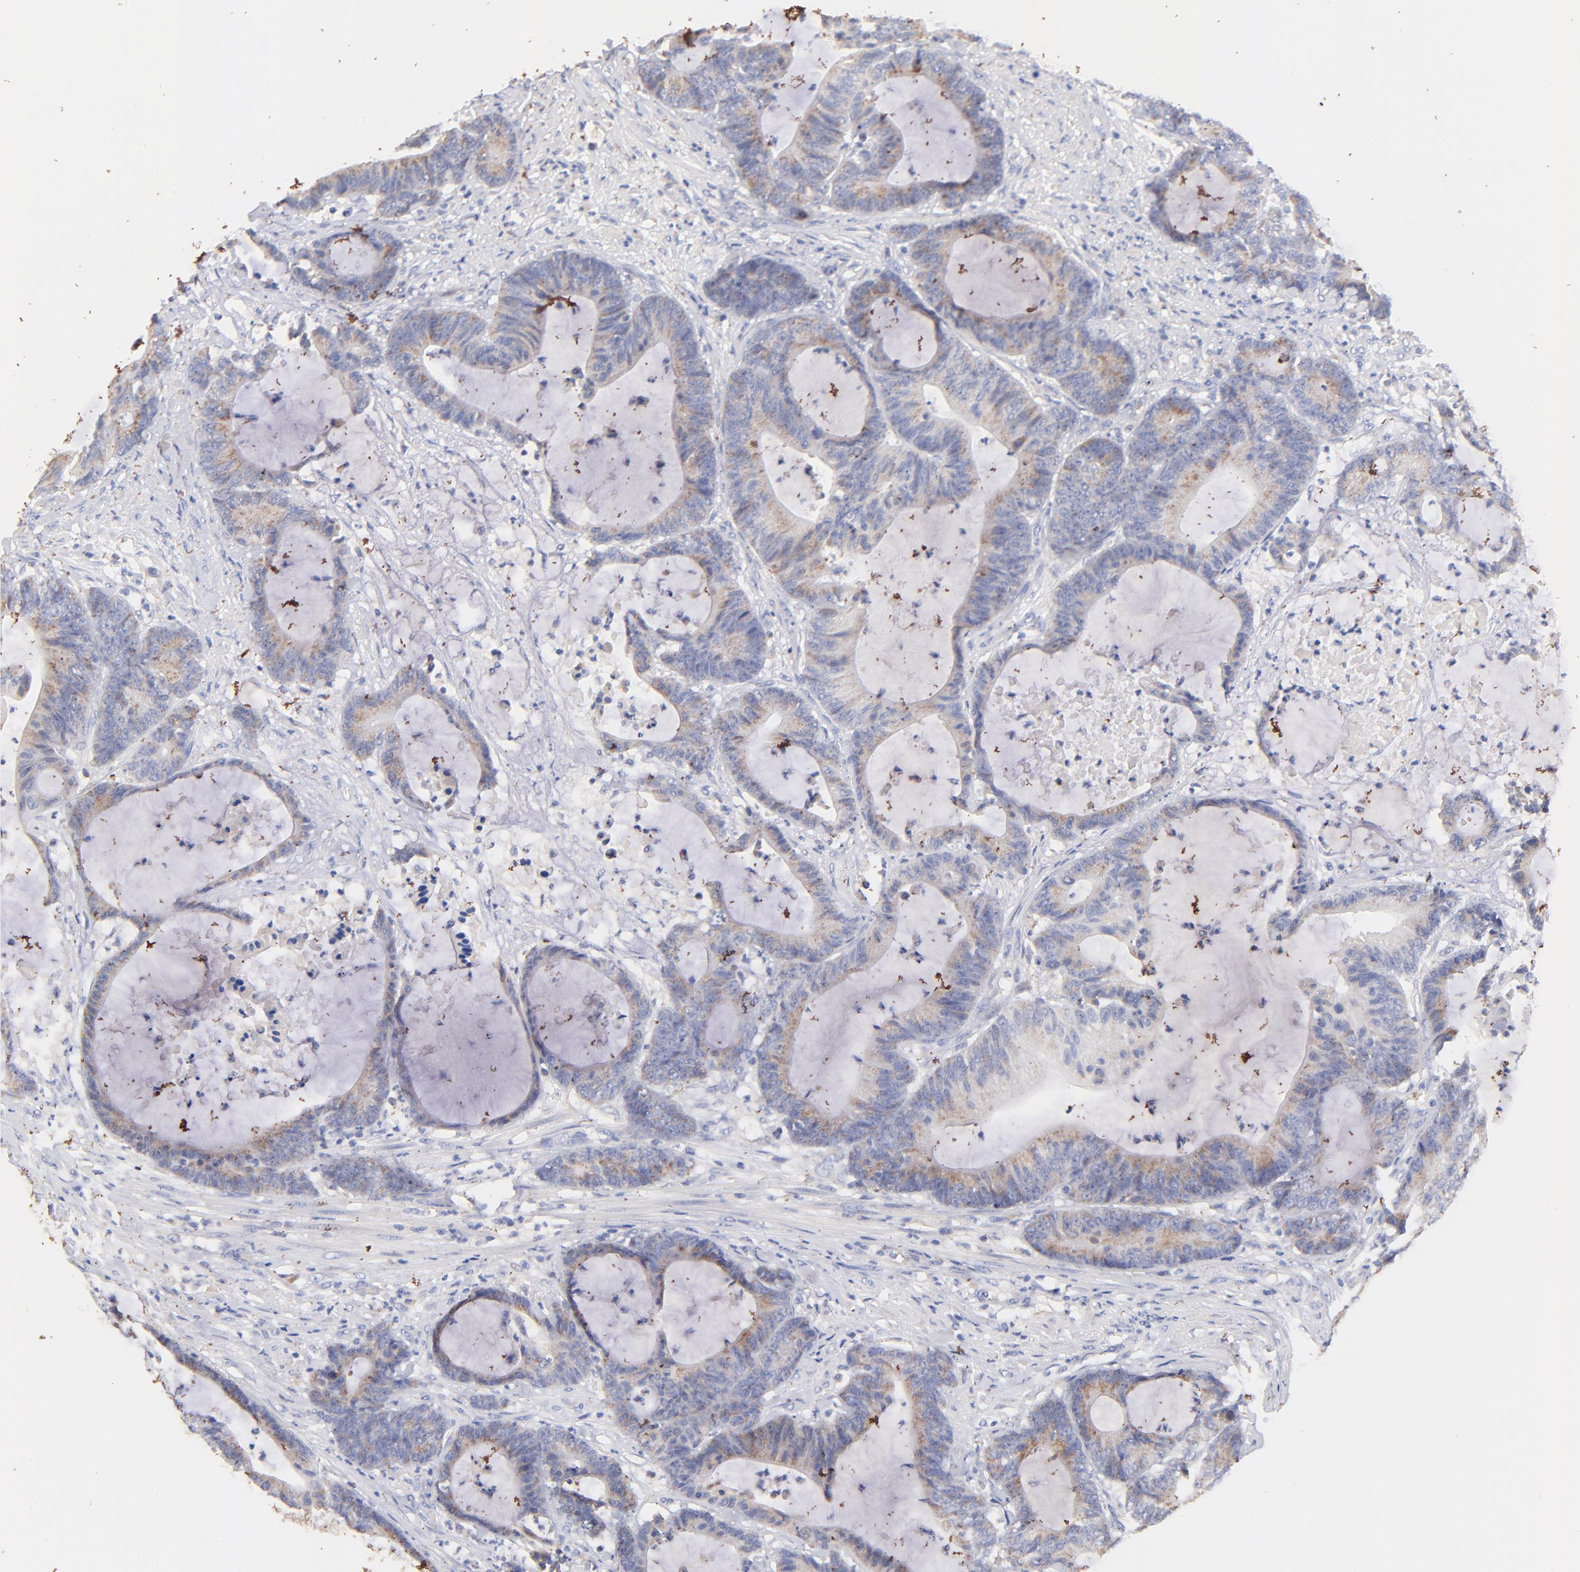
{"staining": {"intensity": "weak", "quantity": "25%-75%", "location": "cytoplasmic/membranous"}, "tissue": "colorectal cancer", "cell_type": "Tumor cells", "image_type": "cancer", "snomed": [{"axis": "morphology", "description": "Adenocarcinoma, NOS"}, {"axis": "topography", "description": "Colon"}], "caption": "IHC staining of colorectal cancer (adenocarcinoma), which demonstrates low levels of weak cytoplasmic/membranous staining in approximately 25%-75% of tumor cells indicating weak cytoplasmic/membranous protein expression. The staining was performed using DAB (brown) for protein detection and nuclei were counterstained in hematoxylin (blue).", "gene": "IGLV7-43", "patient": {"sex": "female", "age": 84}}